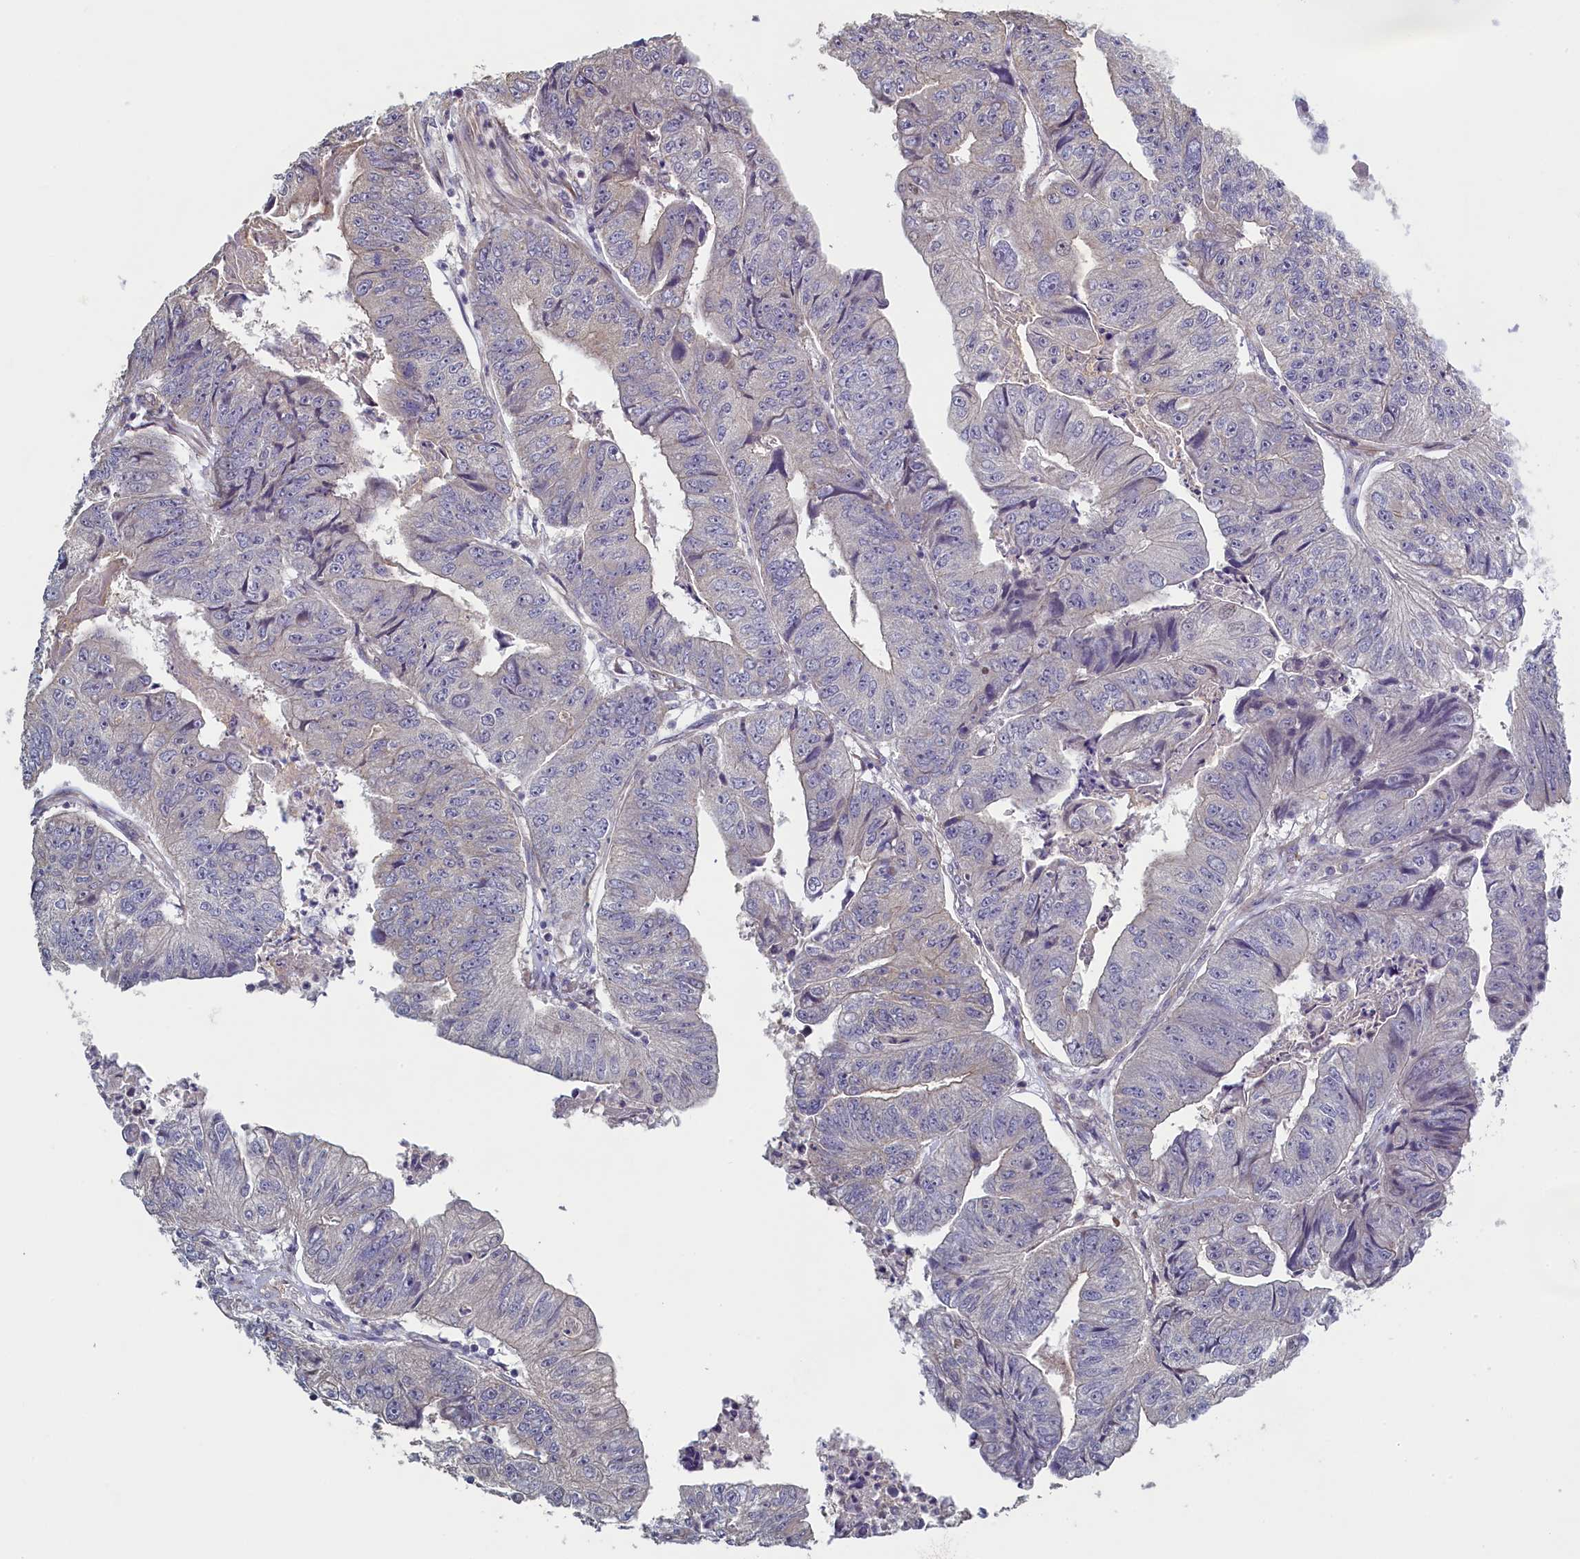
{"staining": {"intensity": "negative", "quantity": "none", "location": "none"}, "tissue": "colorectal cancer", "cell_type": "Tumor cells", "image_type": "cancer", "snomed": [{"axis": "morphology", "description": "Adenocarcinoma, NOS"}, {"axis": "topography", "description": "Colon"}], "caption": "This is an IHC image of human colorectal cancer. There is no expression in tumor cells.", "gene": "DIXDC1", "patient": {"sex": "female", "age": 67}}